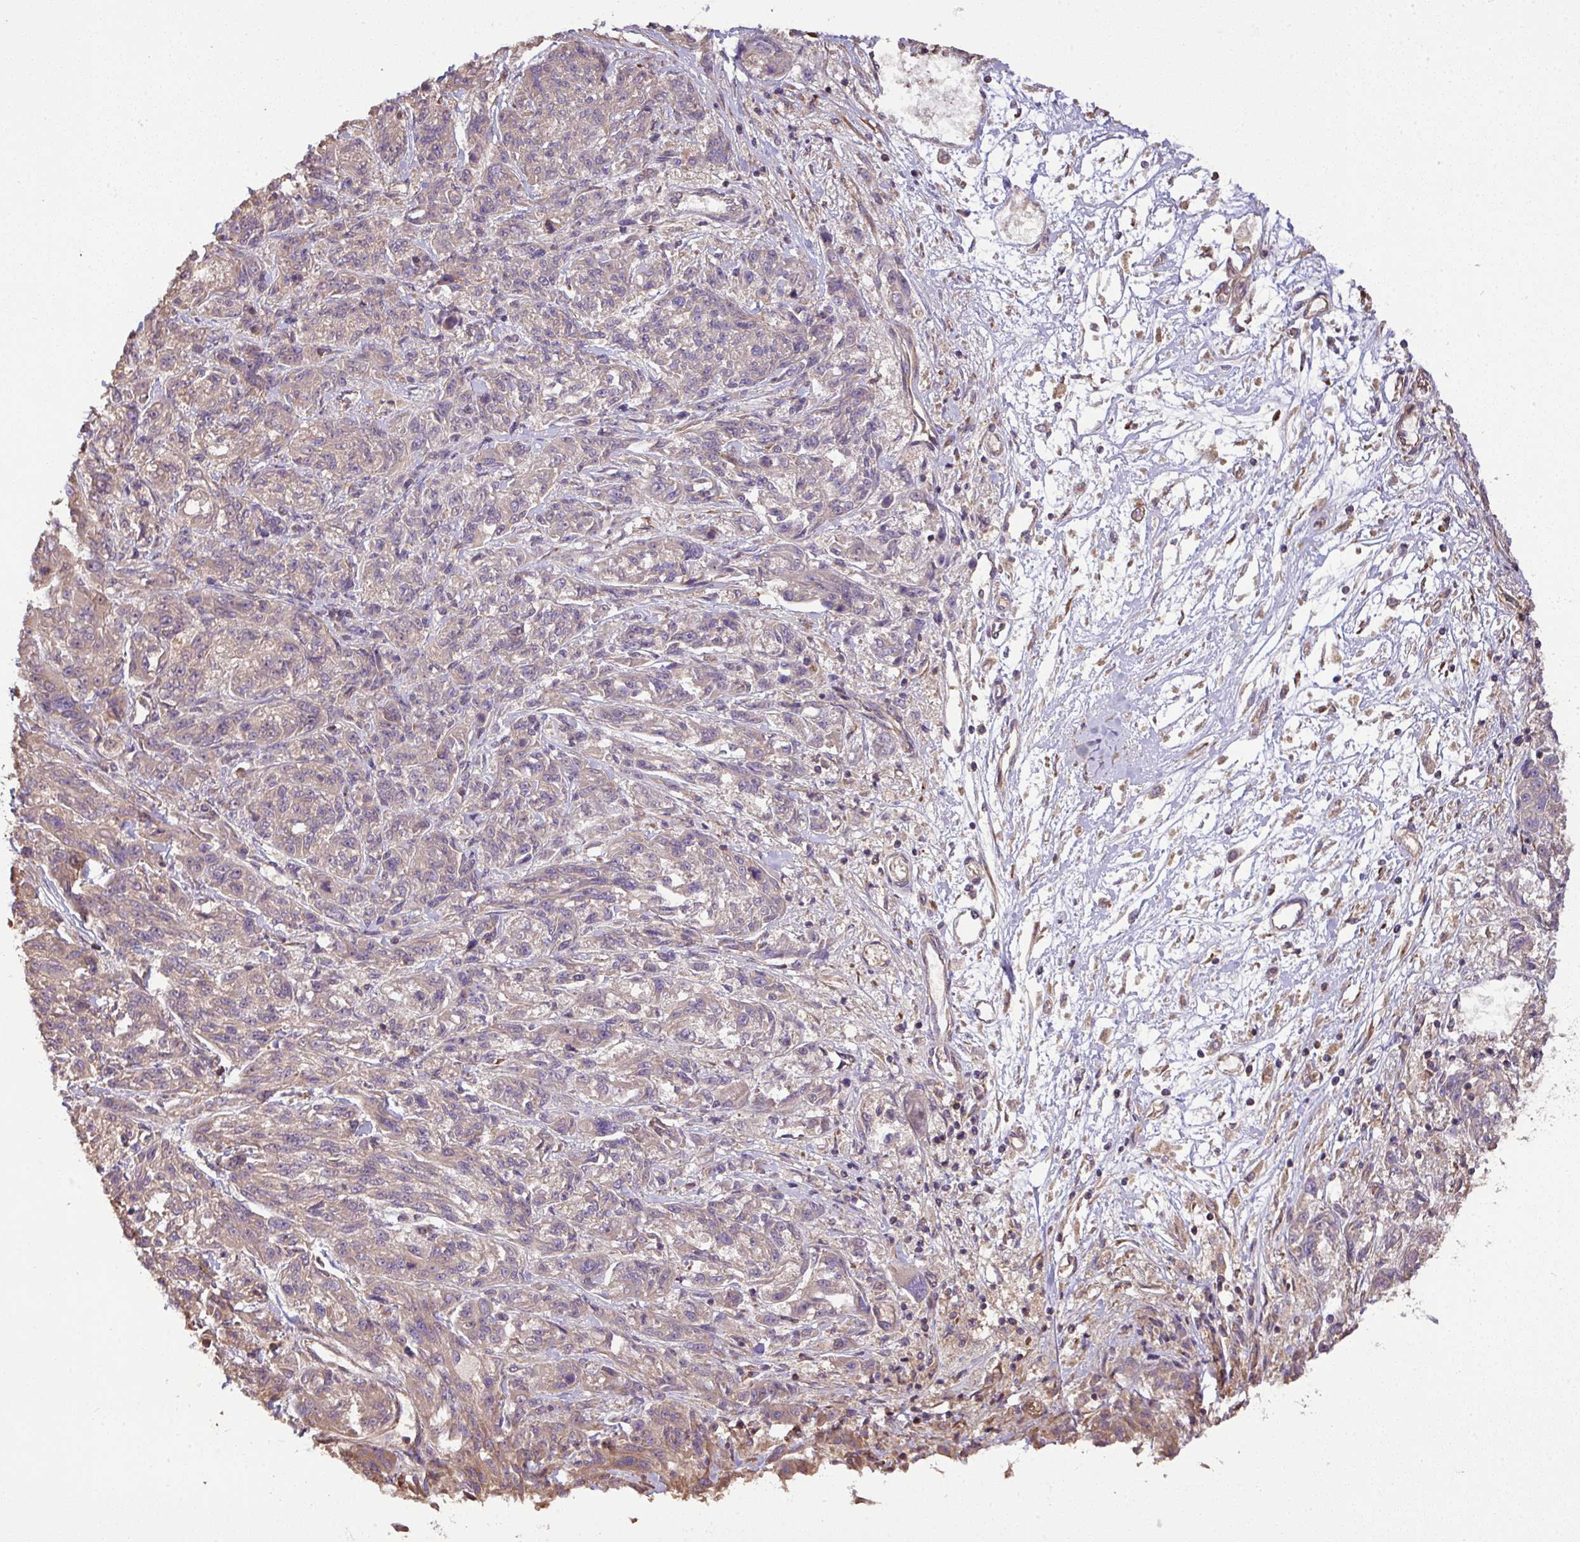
{"staining": {"intensity": "weak", "quantity": "25%-75%", "location": "cytoplasmic/membranous"}, "tissue": "melanoma", "cell_type": "Tumor cells", "image_type": "cancer", "snomed": [{"axis": "morphology", "description": "Malignant melanoma, NOS"}, {"axis": "topography", "description": "Skin"}], "caption": "A photomicrograph showing weak cytoplasmic/membranous positivity in approximately 25%-75% of tumor cells in malignant melanoma, as visualized by brown immunohistochemical staining.", "gene": "VENTX", "patient": {"sex": "male", "age": 53}}